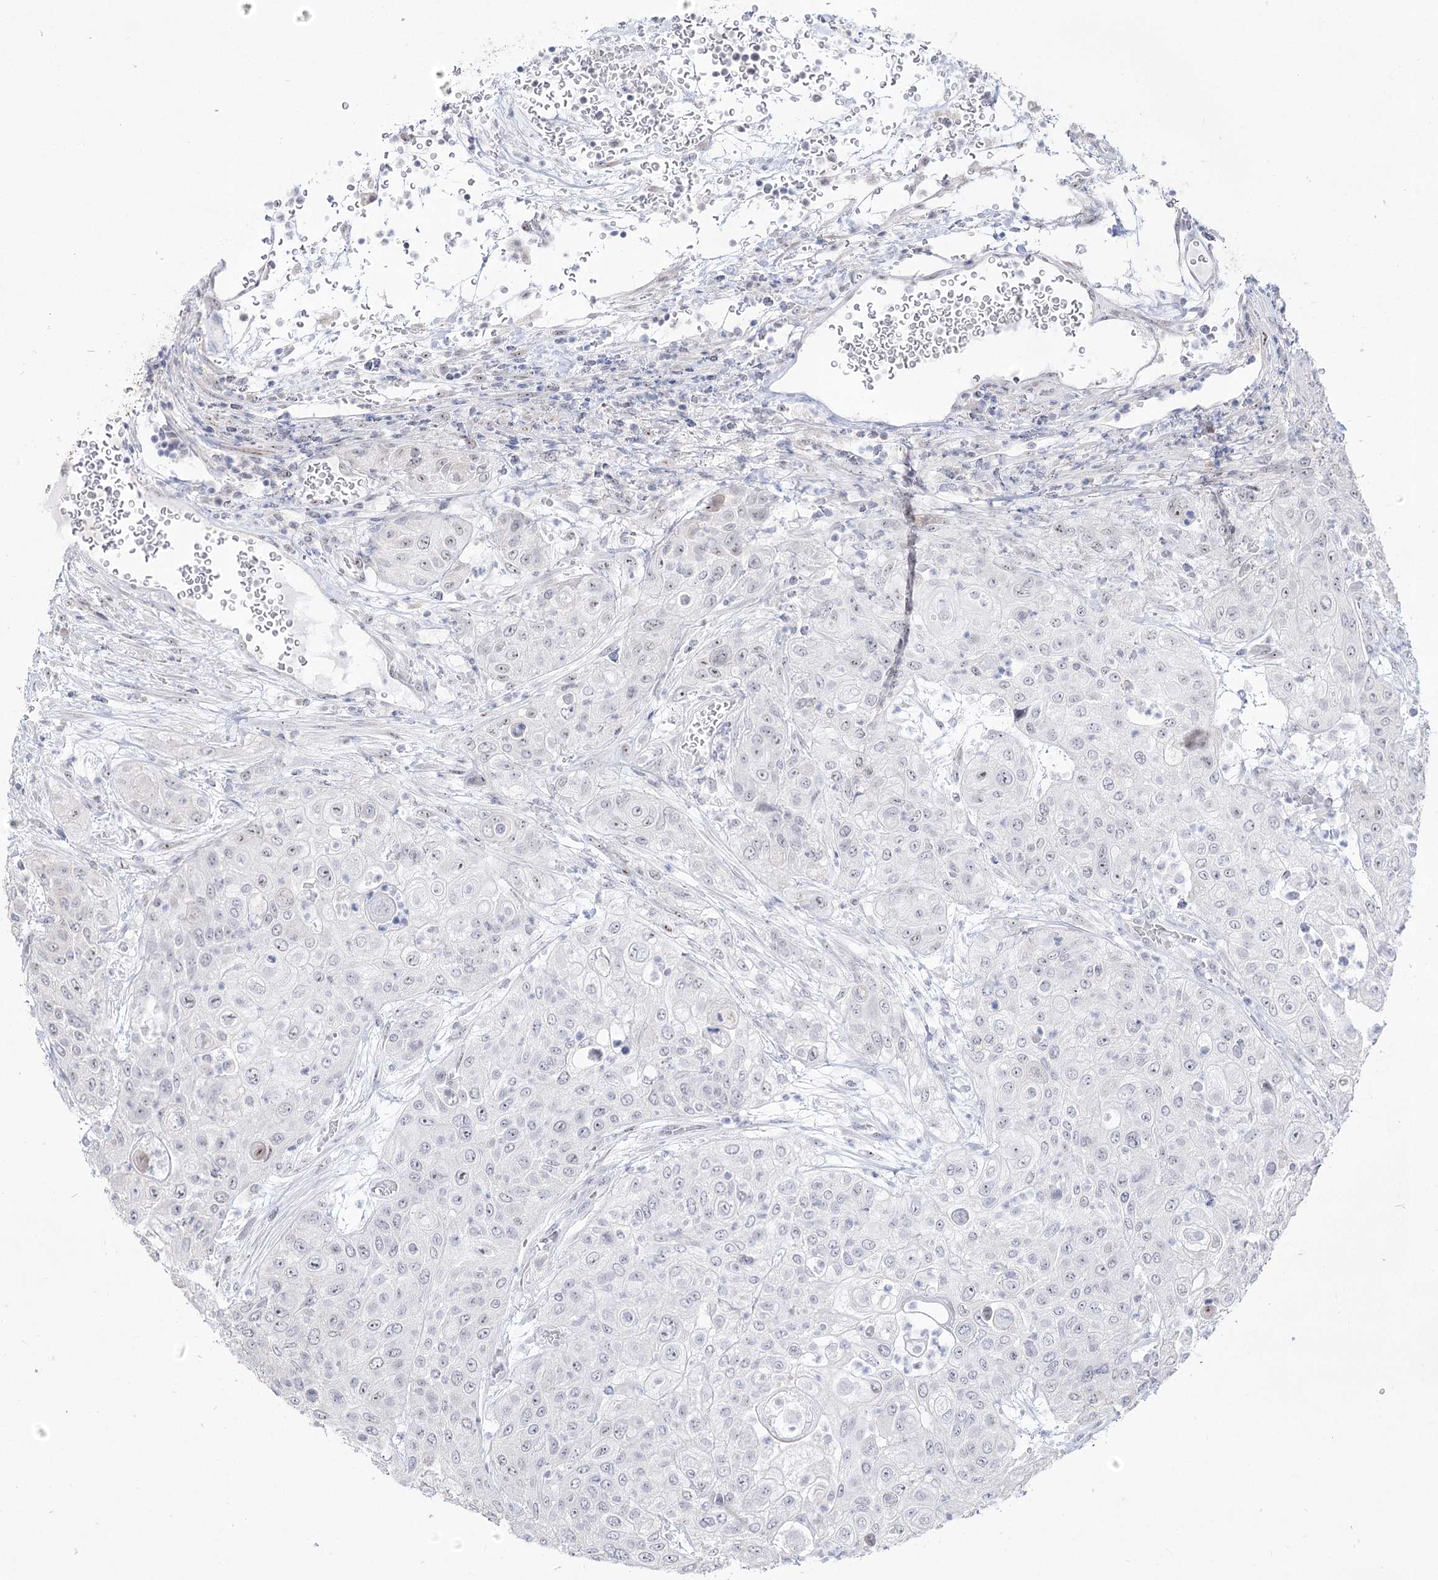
{"staining": {"intensity": "negative", "quantity": "none", "location": "none"}, "tissue": "urothelial cancer", "cell_type": "Tumor cells", "image_type": "cancer", "snomed": [{"axis": "morphology", "description": "Urothelial carcinoma, High grade"}, {"axis": "topography", "description": "Urinary bladder"}], "caption": "Tumor cells are negative for brown protein staining in urothelial cancer.", "gene": "DDX50", "patient": {"sex": "female", "age": 79}}